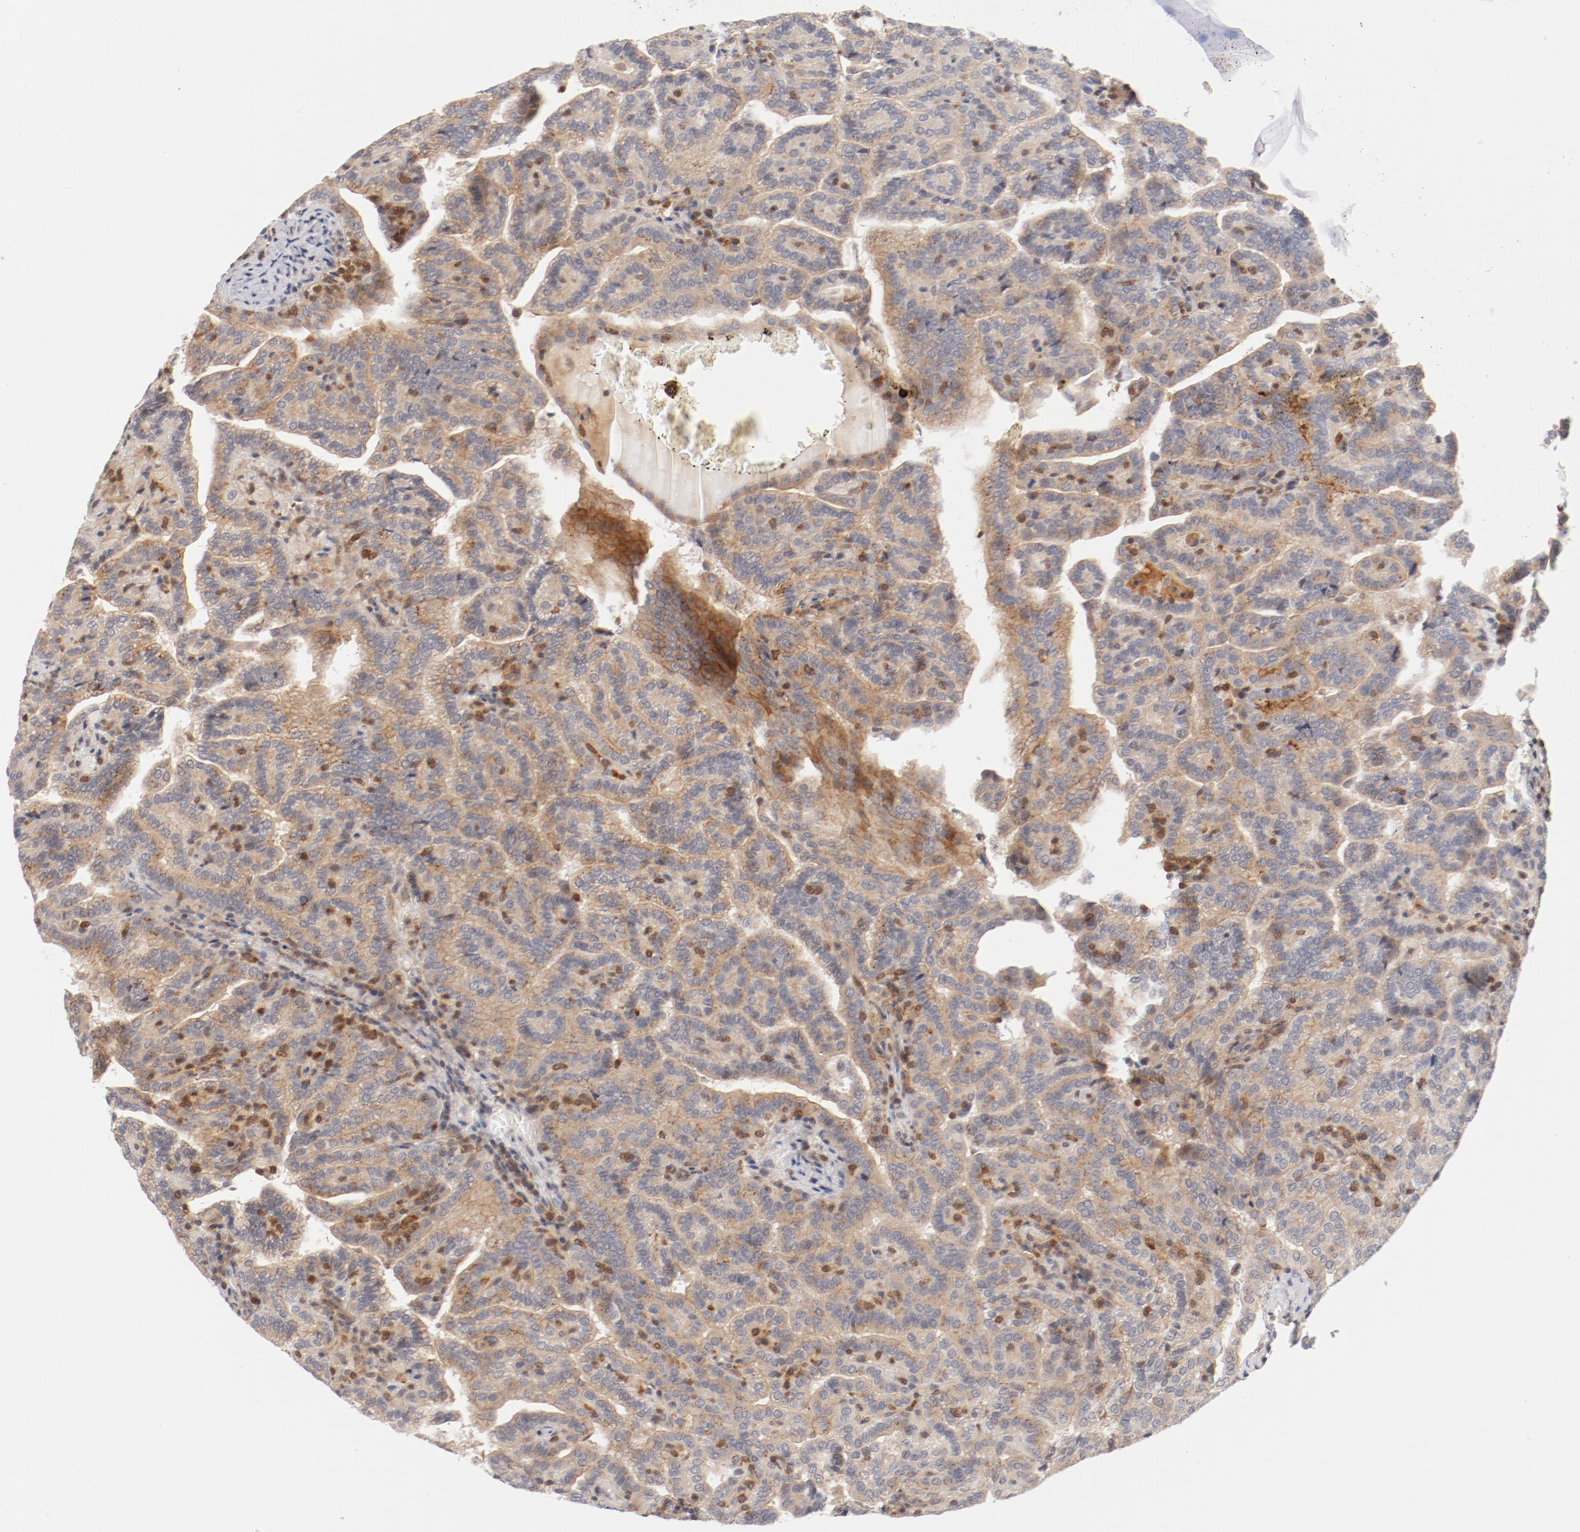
{"staining": {"intensity": "moderate", "quantity": ">75%", "location": "cytoplasmic/membranous"}, "tissue": "renal cancer", "cell_type": "Tumor cells", "image_type": "cancer", "snomed": [{"axis": "morphology", "description": "Adenocarcinoma, NOS"}, {"axis": "topography", "description": "Kidney"}], "caption": "Immunohistochemical staining of adenocarcinoma (renal) exhibits medium levels of moderate cytoplasmic/membranous protein staining in about >75% of tumor cells. (DAB IHC, brown staining for protein, blue staining for nuclei).", "gene": "ZNF267", "patient": {"sex": "male", "age": 61}}